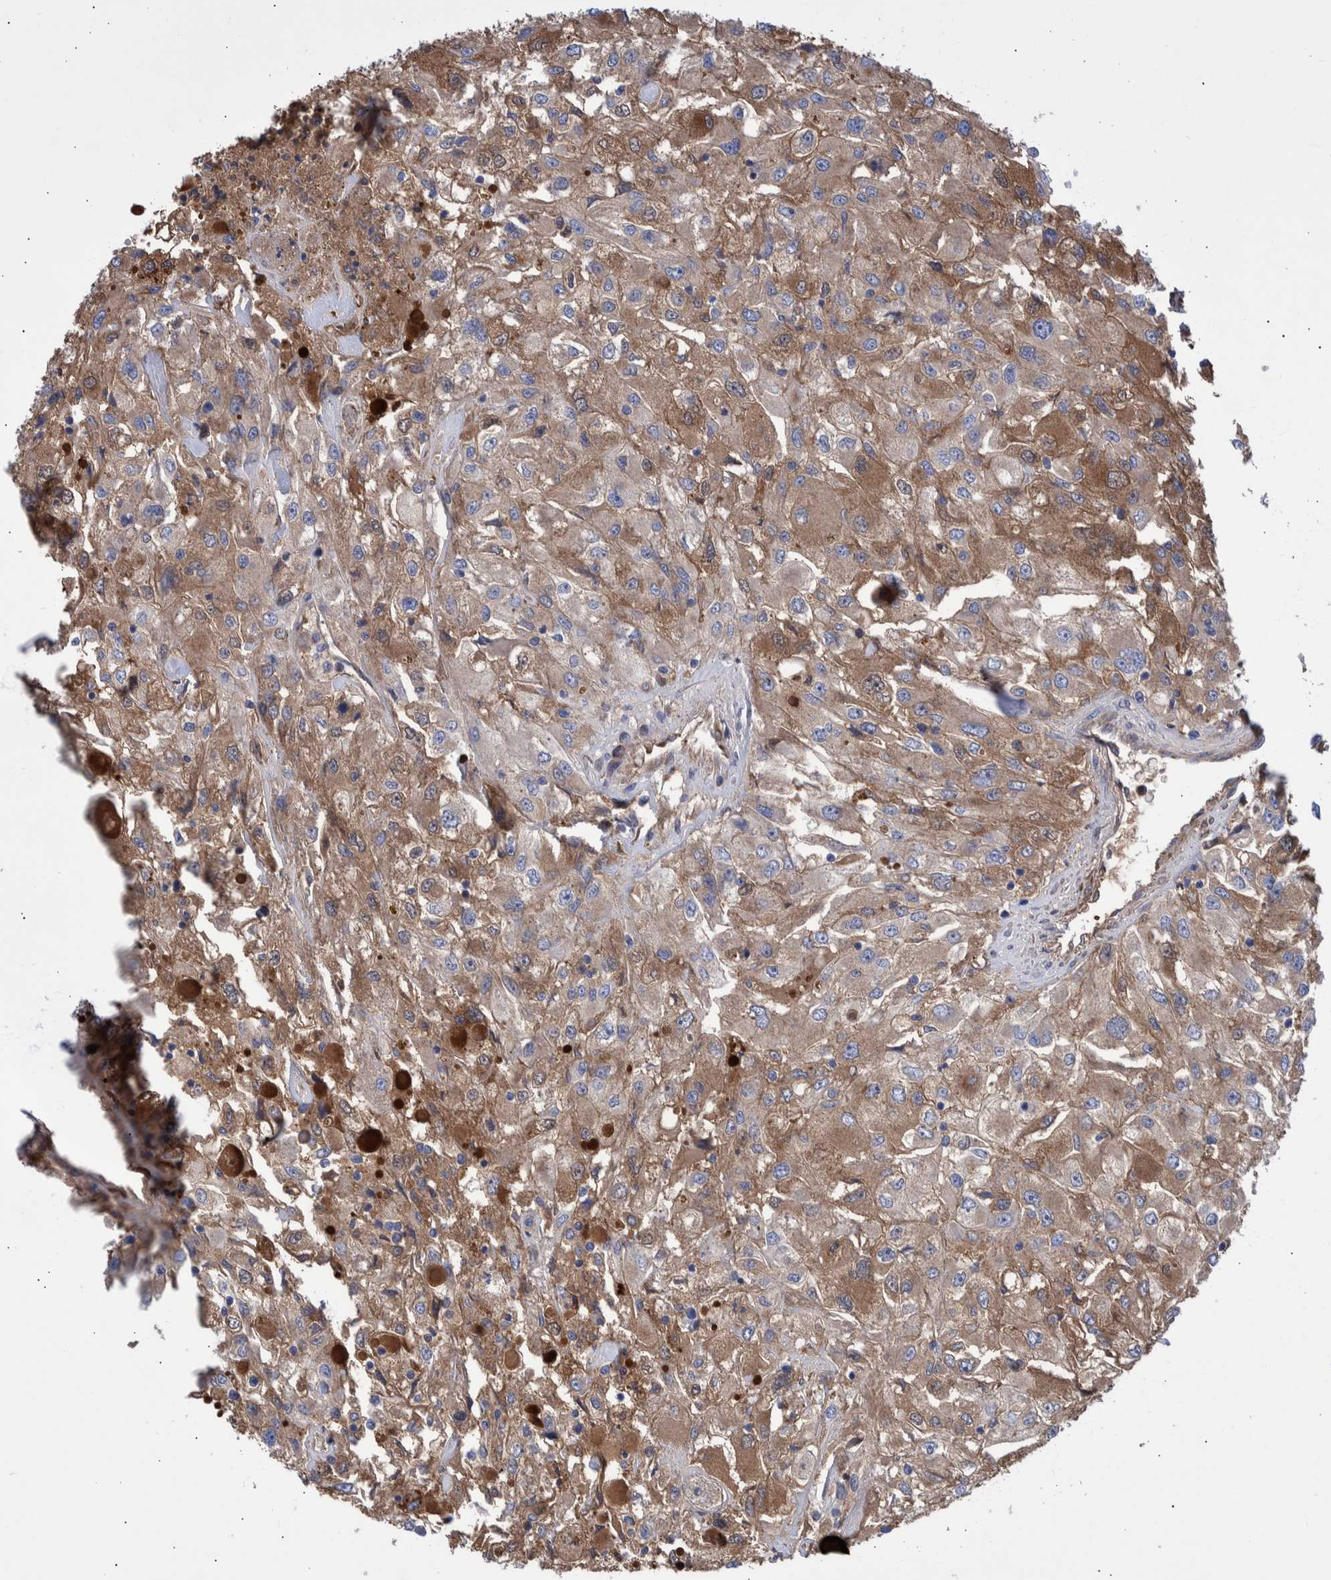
{"staining": {"intensity": "moderate", "quantity": ">75%", "location": "cytoplasmic/membranous"}, "tissue": "renal cancer", "cell_type": "Tumor cells", "image_type": "cancer", "snomed": [{"axis": "morphology", "description": "Adenocarcinoma, NOS"}, {"axis": "topography", "description": "Kidney"}], "caption": "Brown immunohistochemical staining in renal cancer (adenocarcinoma) demonstrates moderate cytoplasmic/membranous staining in approximately >75% of tumor cells. (DAB IHC, brown staining for protein, blue staining for nuclei).", "gene": "DLL4", "patient": {"sex": "female", "age": 52}}